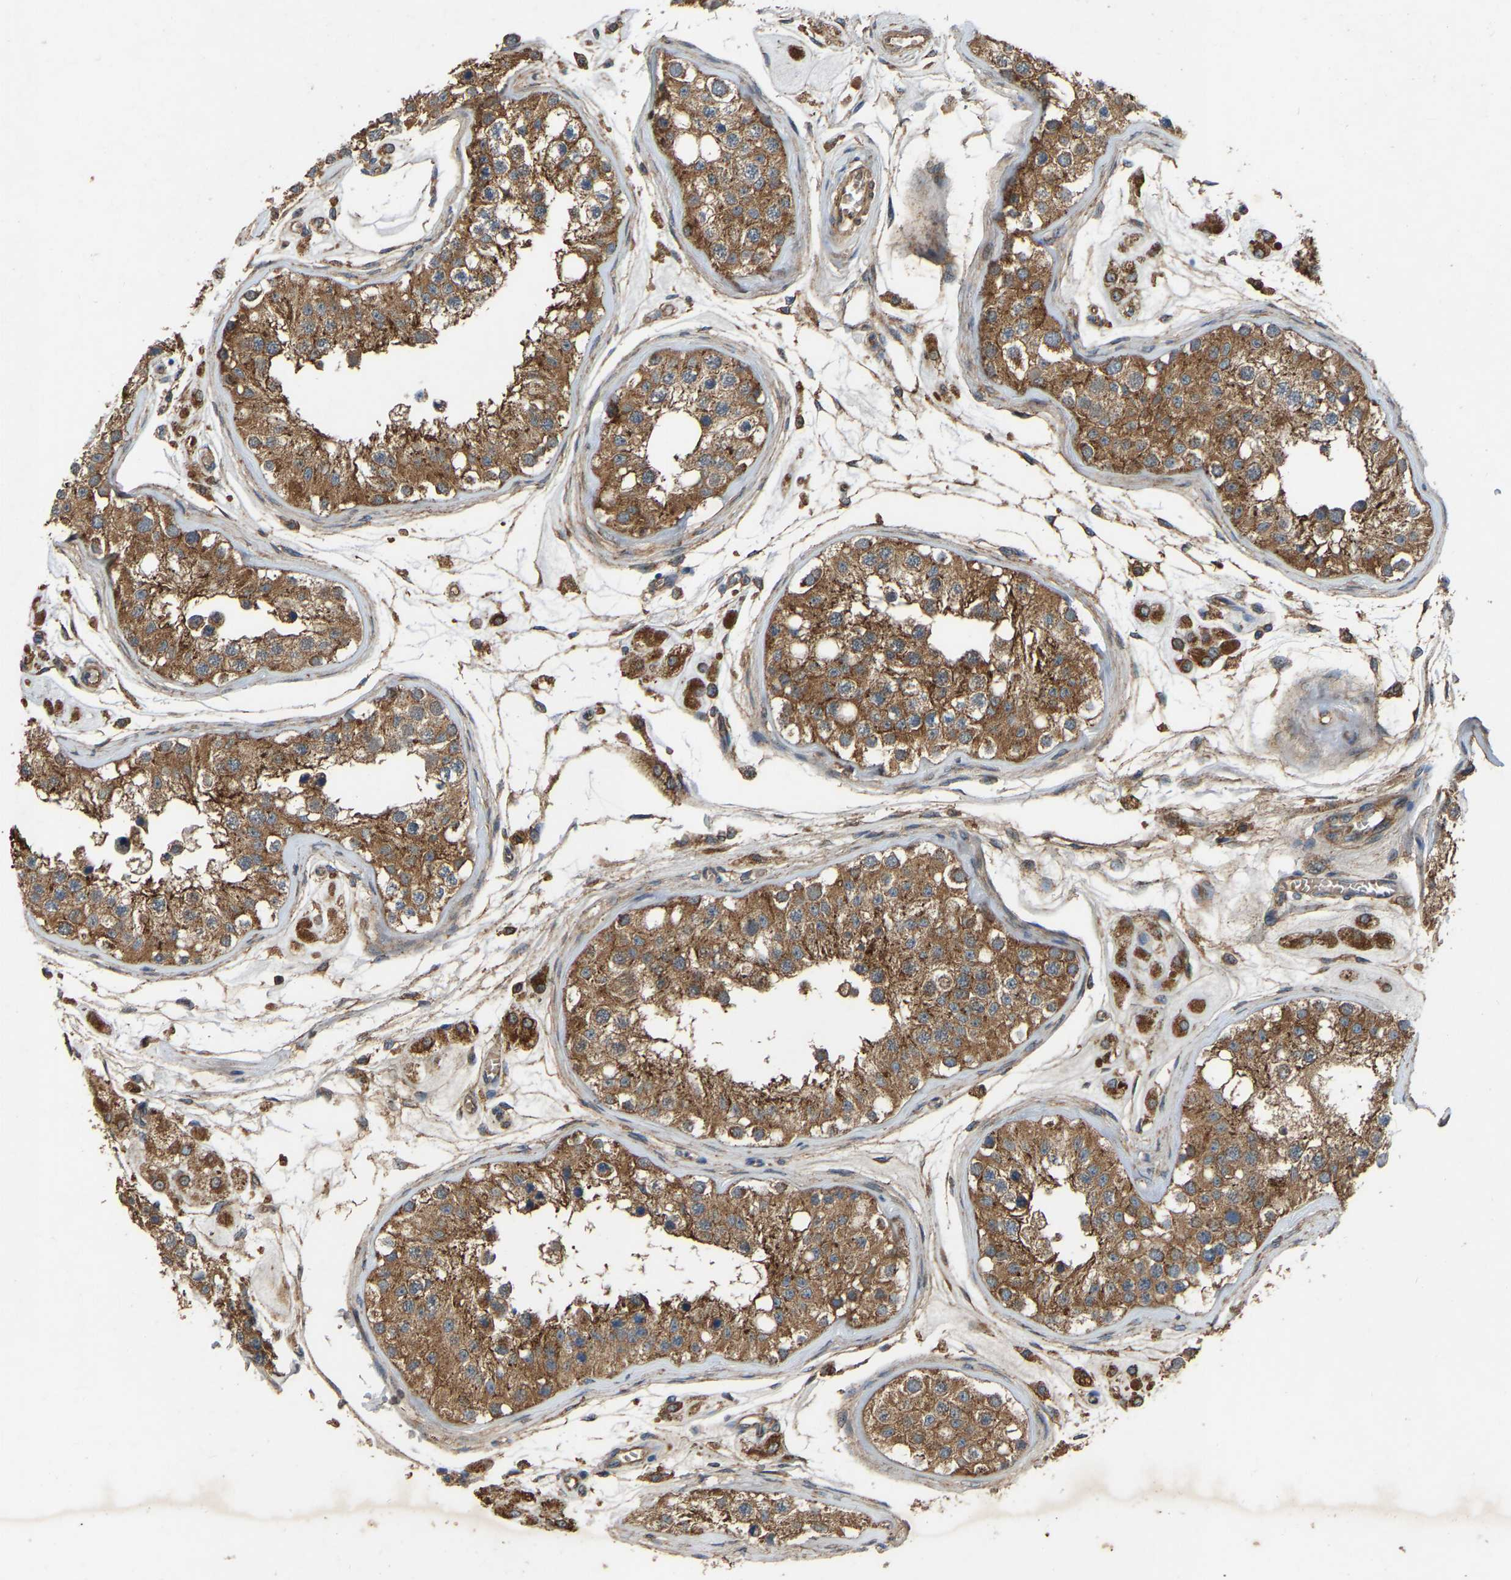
{"staining": {"intensity": "moderate", "quantity": ">75%", "location": "cytoplasmic/membranous"}, "tissue": "testis", "cell_type": "Cells in seminiferous ducts", "image_type": "normal", "snomed": [{"axis": "morphology", "description": "Normal tissue, NOS"}, {"axis": "morphology", "description": "Adenocarcinoma, metastatic, NOS"}, {"axis": "topography", "description": "Testis"}], "caption": "A high-resolution photomicrograph shows immunohistochemistry (IHC) staining of unremarkable testis, which exhibits moderate cytoplasmic/membranous expression in about >75% of cells in seminiferous ducts.", "gene": "SAMD9L", "patient": {"sex": "male", "age": 26}}